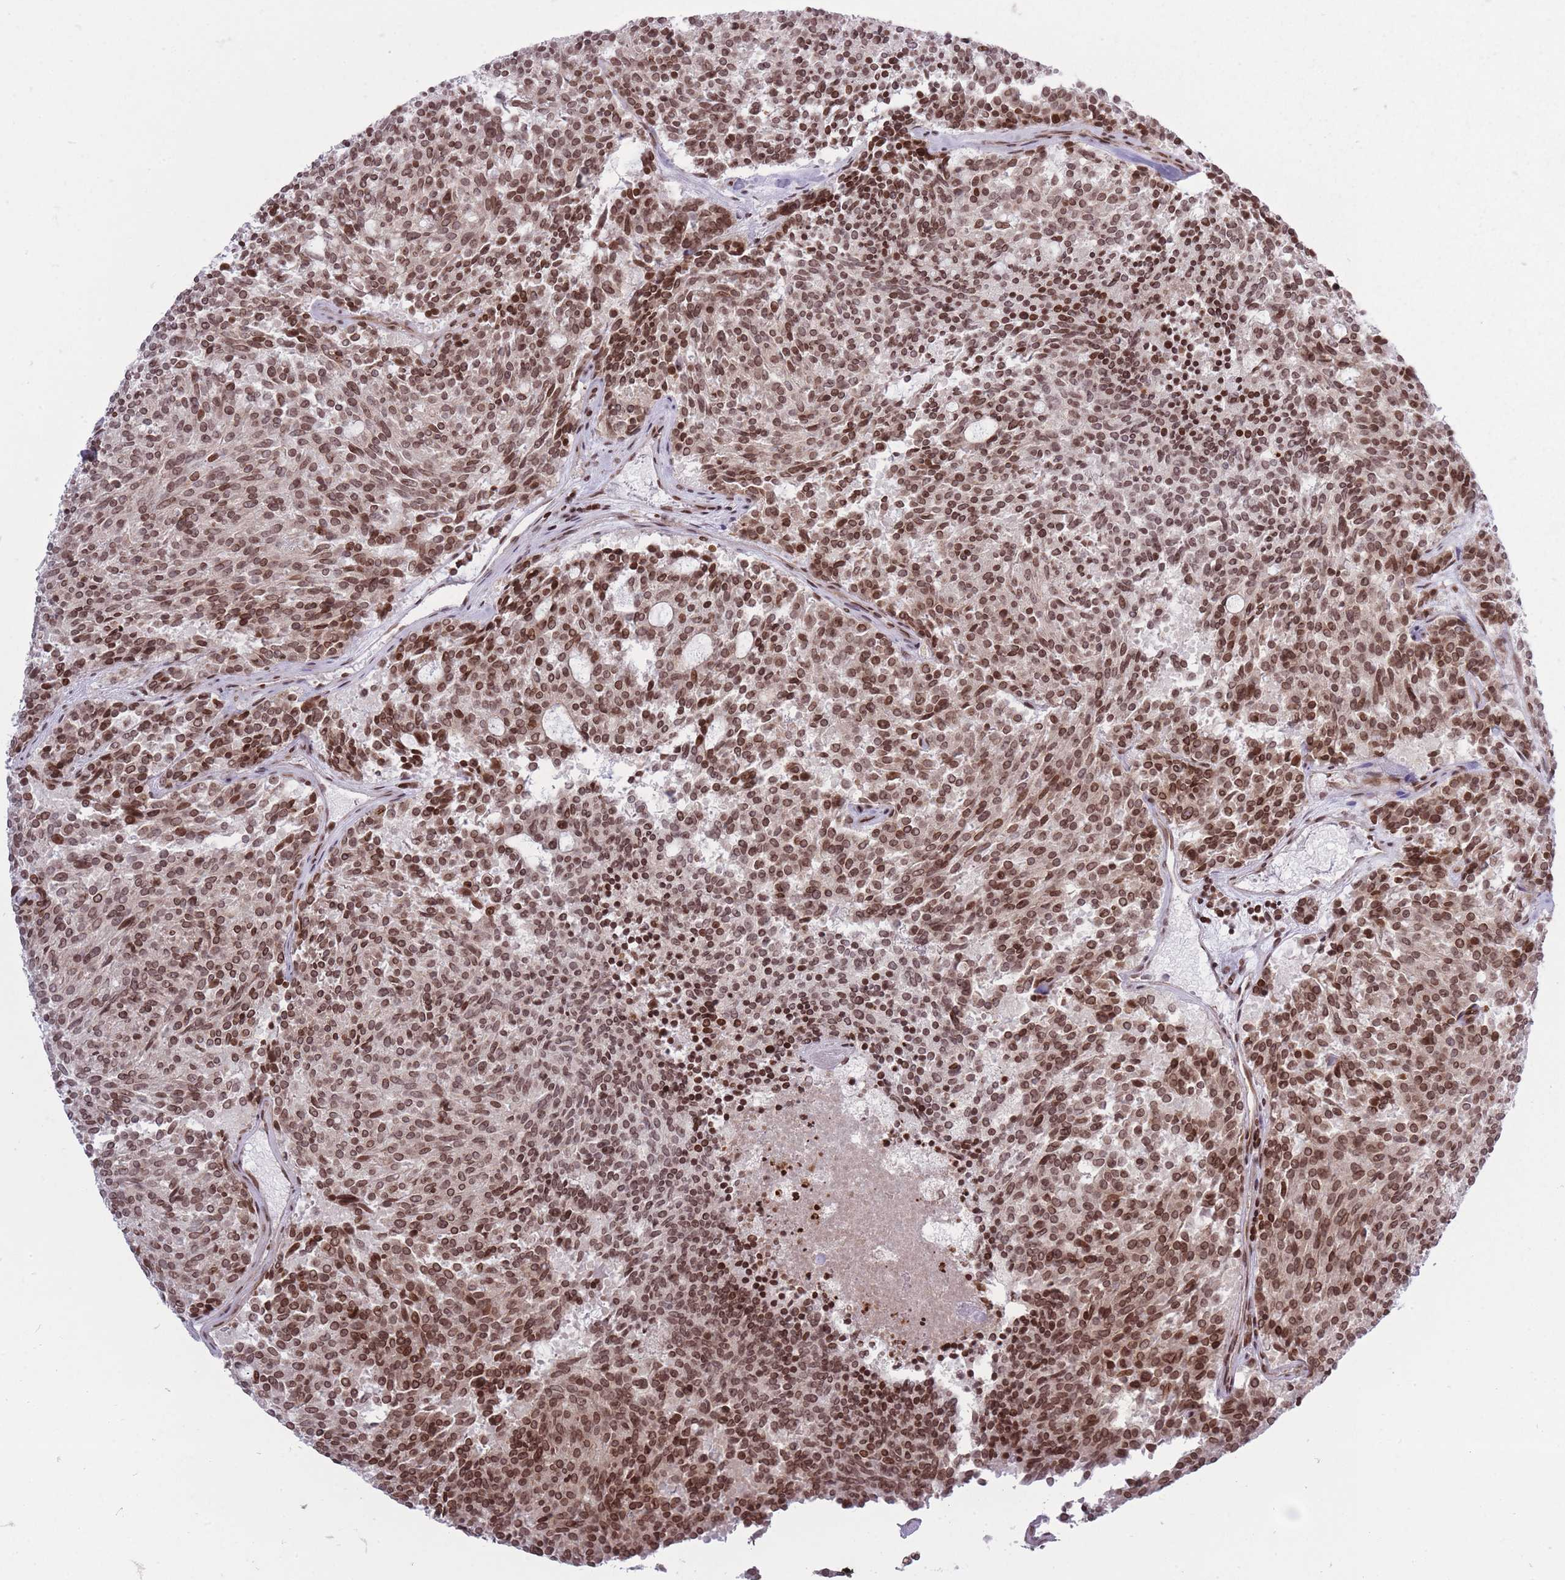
{"staining": {"intensity": "moderate", "quantity": ">75%", "location": "nuclear"}, "tissue": "carcinoid", "cell_type": "Tumor cells", "image_type": "cancer", "snomed": [{"axis": "morphology", "description": "Carcinoid, malignant, NOS"}, {"axis": "topography", "description": "Pancreas"}], "caption": "Immunohistochemical staining of malignant carcinoid shows medium levels of moderate nuclear positivity in about >75% of tumor cells.", "gene": "TMC6", "patient": {"sex": "female", "age": 54}}